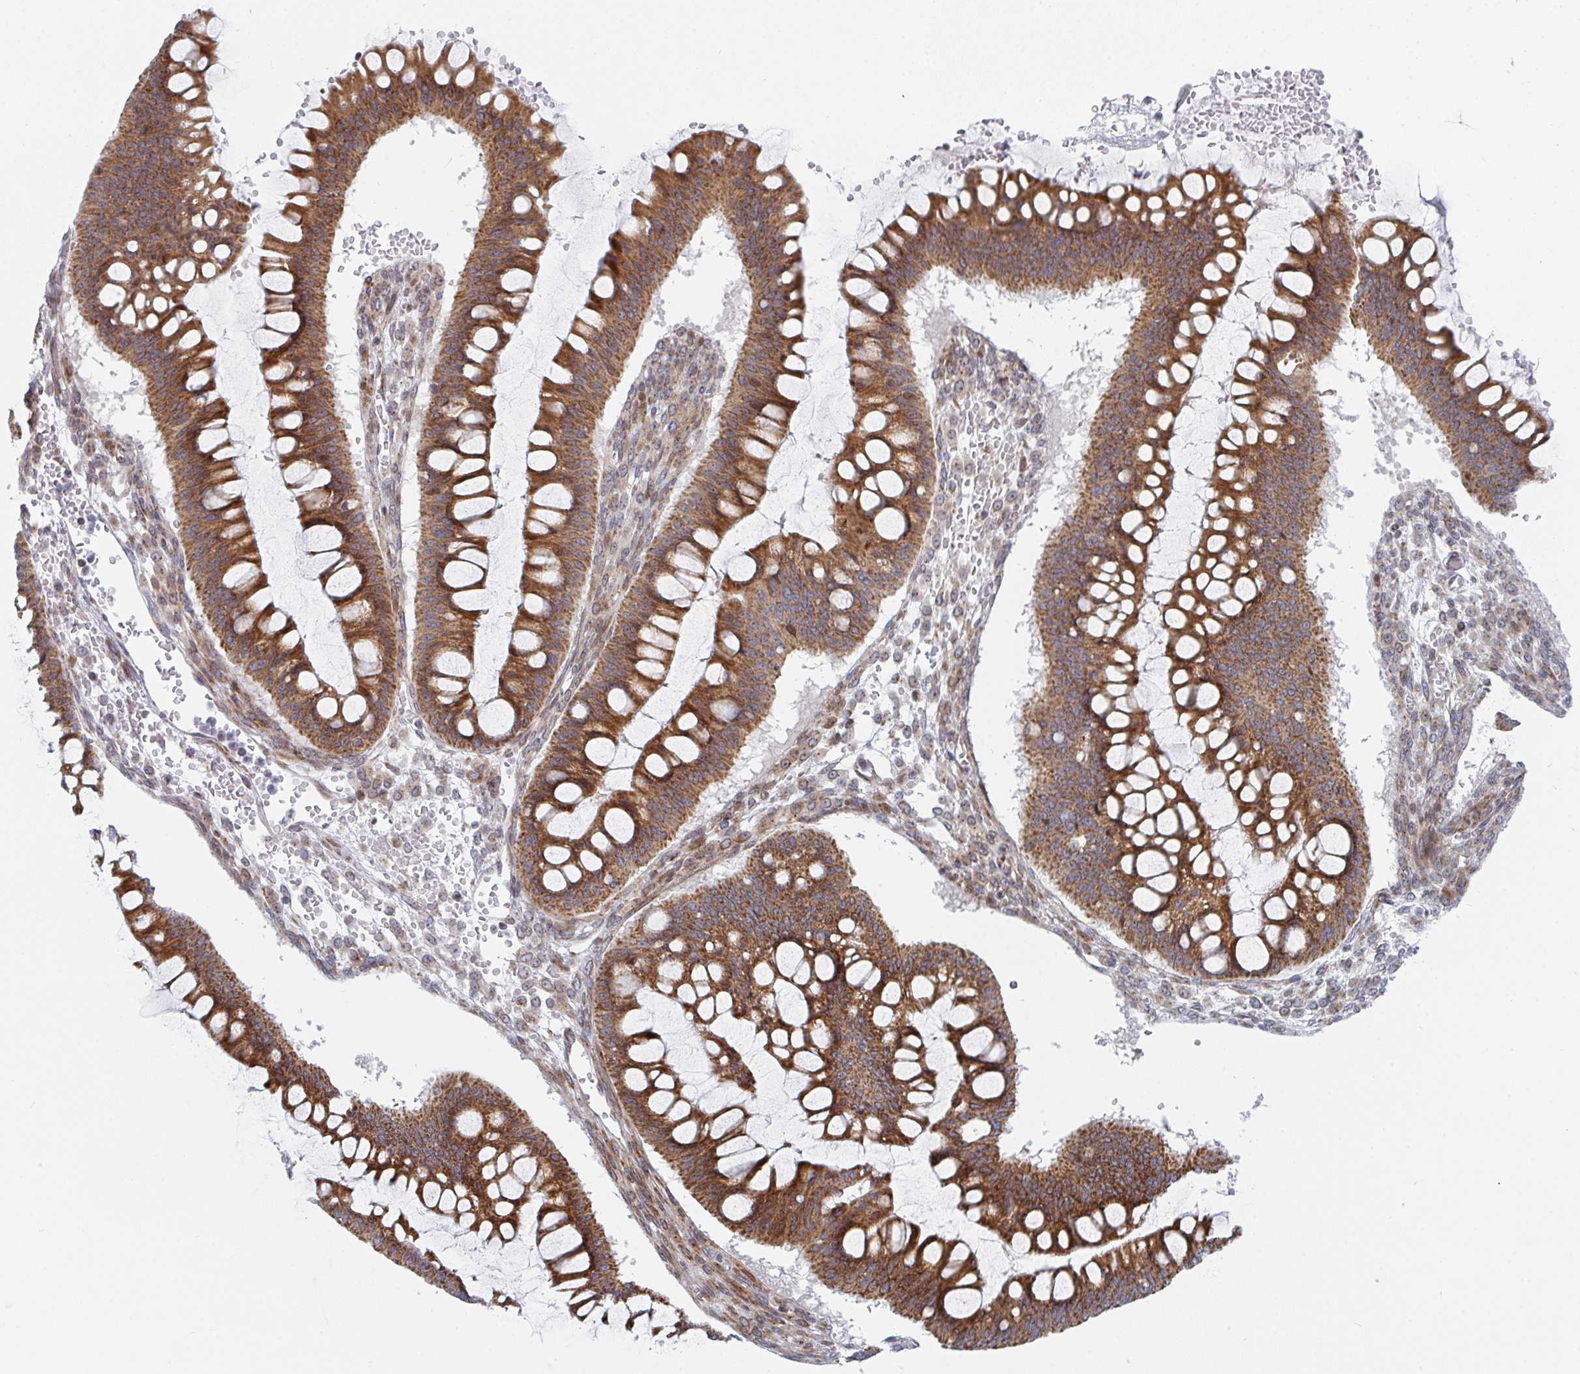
{"staining": {"intensity": "moderate", "quantity": ">75%", "location": "cytoplasmic/membranous"}, "tissue": "ovarian cancer", "cell_type": "Tumor cells", "image_type": "cancer", "snomed": [{"axis": "morphology", "description": "Cystadenocarcinoma, mucinous, NOS"}, {"axis": "topography", "description": "Ovary"}], "caption": "Protein expression analysis of human ovarian cancer (mucinous cystadenocarcinoma) reveals moderate cytoplasmic/membranous positivity in approximately >75% of tumor cells. The staining is performed using DAB brown chromogen to label protein expression. The nuclei are counter-stained blue using hematoxylin.", "gene": "PRKCH", "patient": {"sex": "female", "age": 73}}